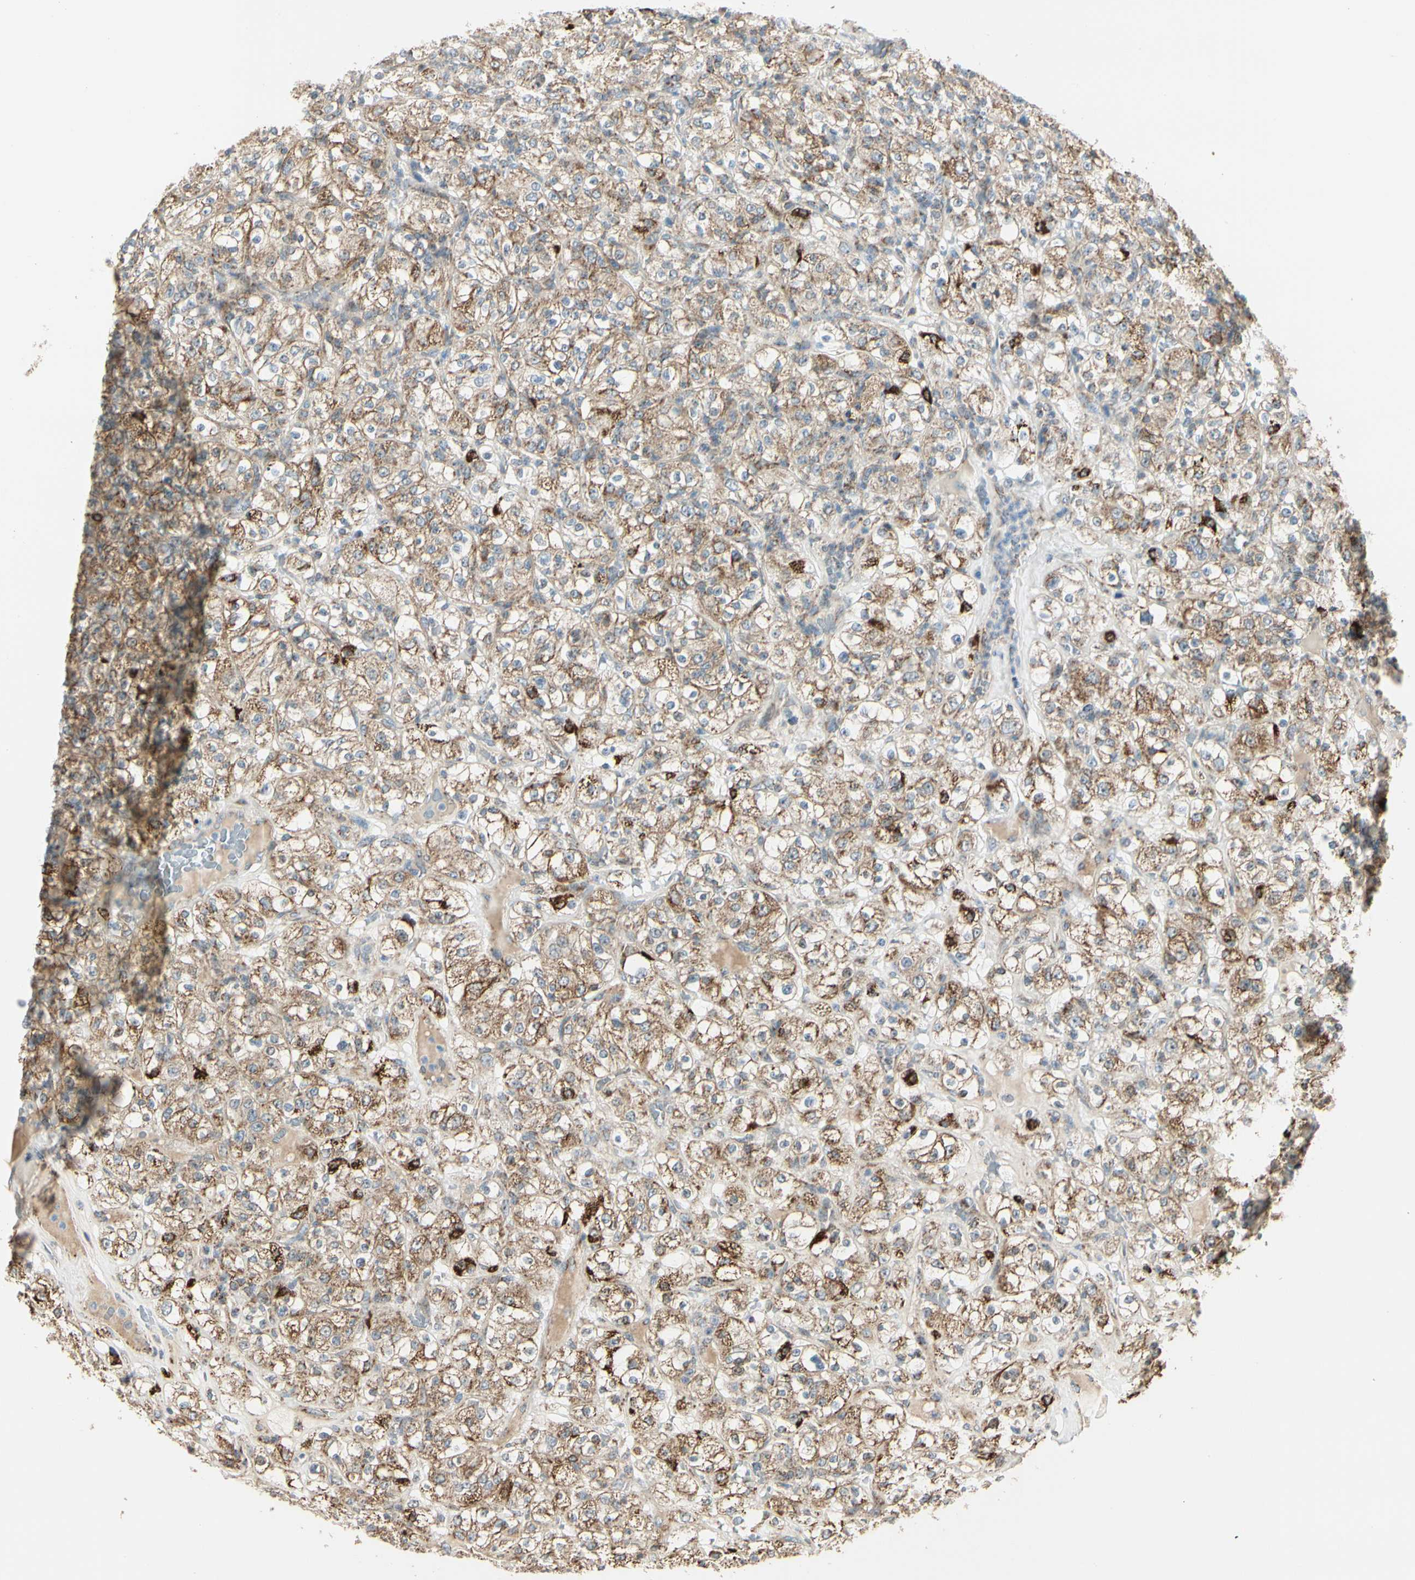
{"staining": {"intensity": "moderate", "quantity": ">75%", "location": "cytoplasmic/membranous"}, "tissue": "renal cancer", "cell_type": "Tumor cells", "image_type": "cancer", "snomed": [{"axis": "morphology", "description": "Normal tissue, NOS"}, {"axis": "morphology", "description": "Adenocarcinoma, NOS"}, {"axis": "topography", "description": "Kidney"}], "caption": "Renal cancer (adenocarcinoma) stained with DAB immunohistochemistry (IHC) reveals medium levels of moderate cytoplasmic/membranous staining in about >75% of tumor cells.", "gene": "ANKS6", "patient": {"sex": "female", "age": 72}}